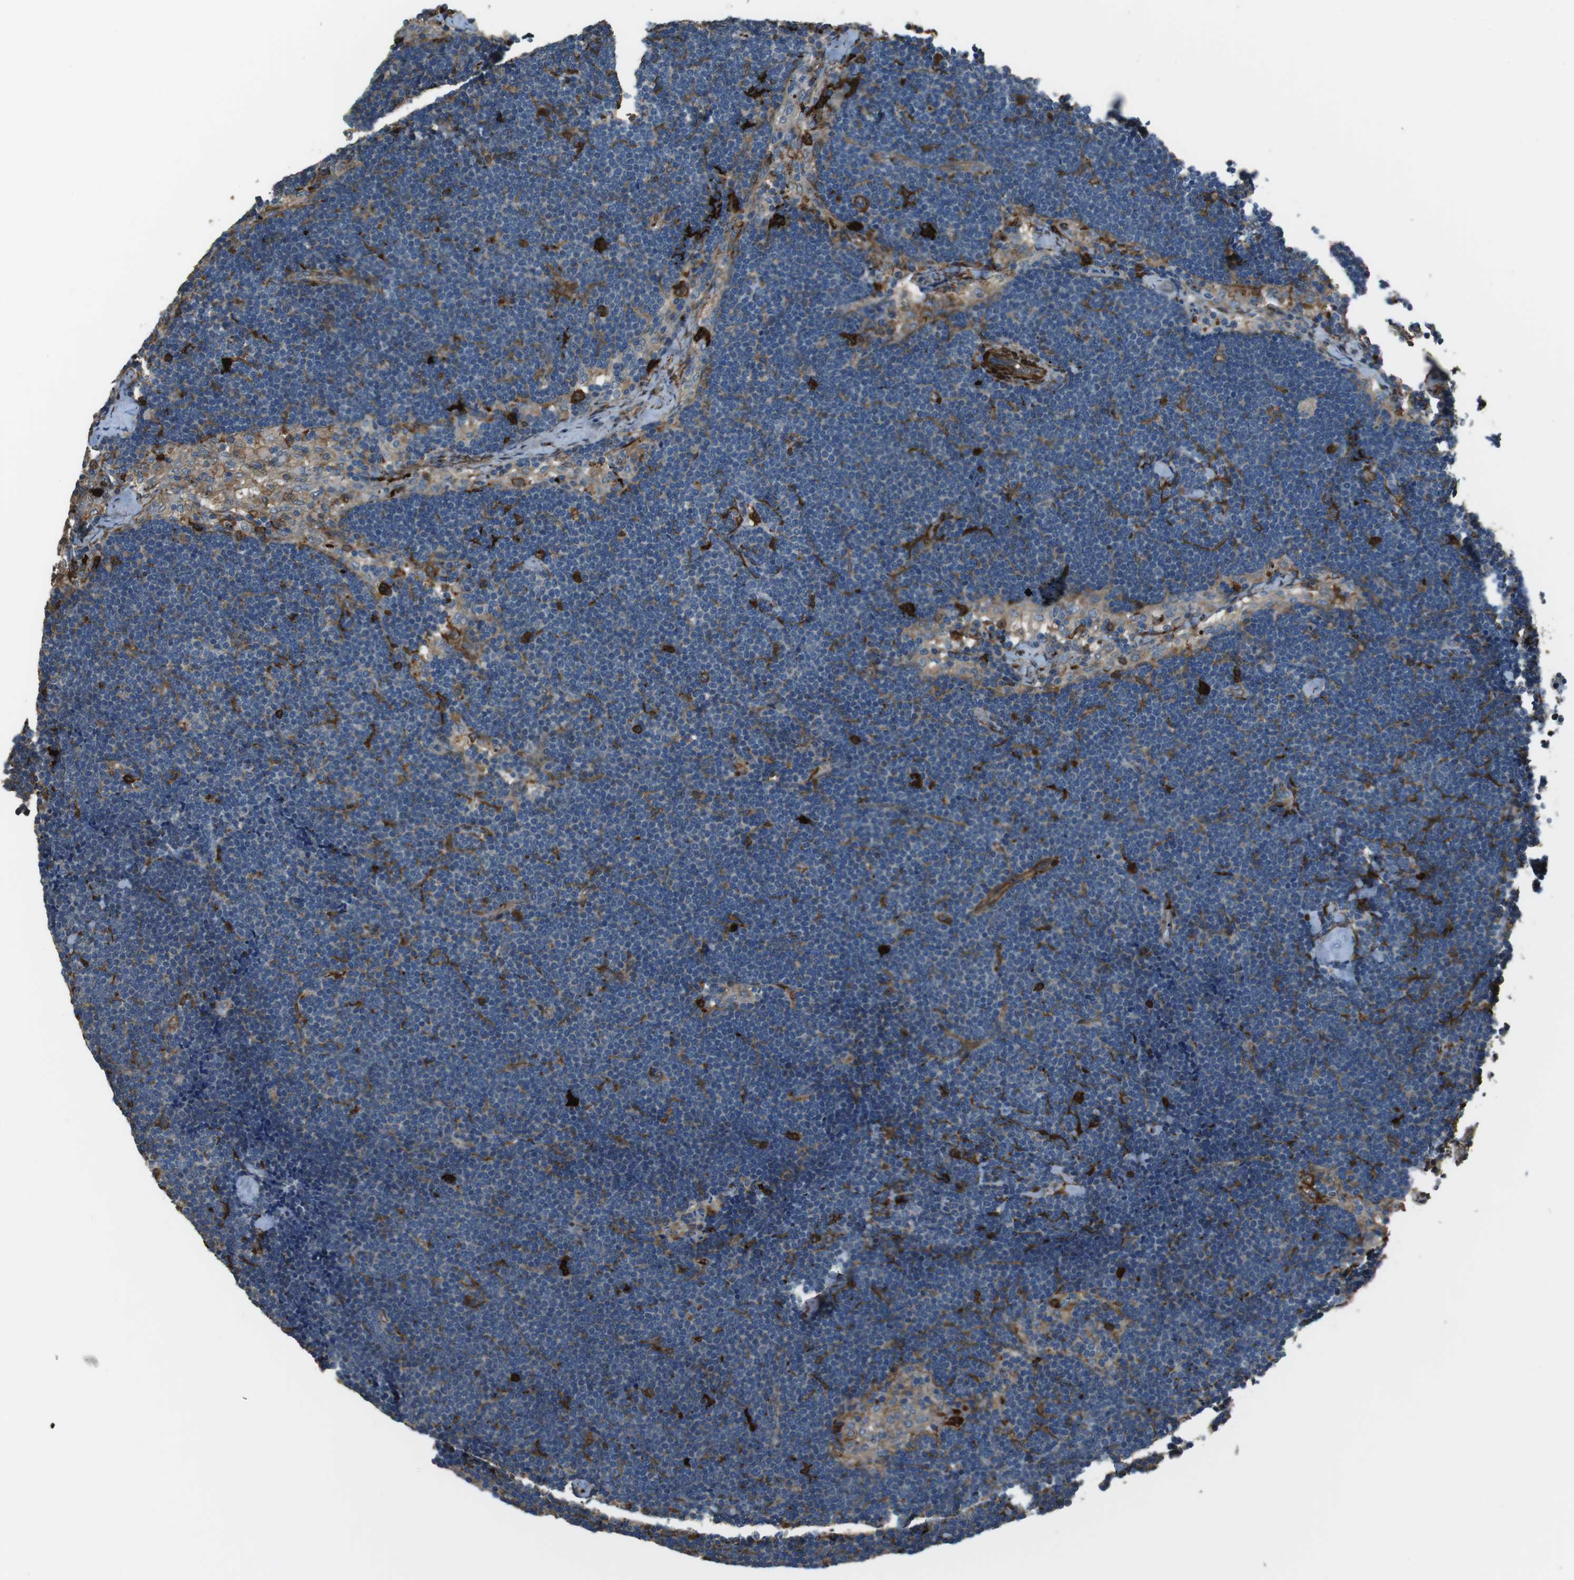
{"staining": {"intensity": "moderate", "quantity": ">75%", "location": "cytoplasmic/membranous"}, "tissue": "lymph node", "cell_type": "Germinal center cells", "image_type": "normal", "snomed": [{"axis": "morphology", "description": "Normal tissue, NOS"}, {"axis": "topography", "description": "Lymph node"}], "caption": "Protein expression analysis of unremarkable human lymph node reveals moderate cytoplasmic/membranous expression in approximately >75% of germinal center cells. (brown staining indicates protein expression, while blue staining denotes nuclei).", "gene": "SFT2D1", "patient": {"sex": "male", "age": 63}}